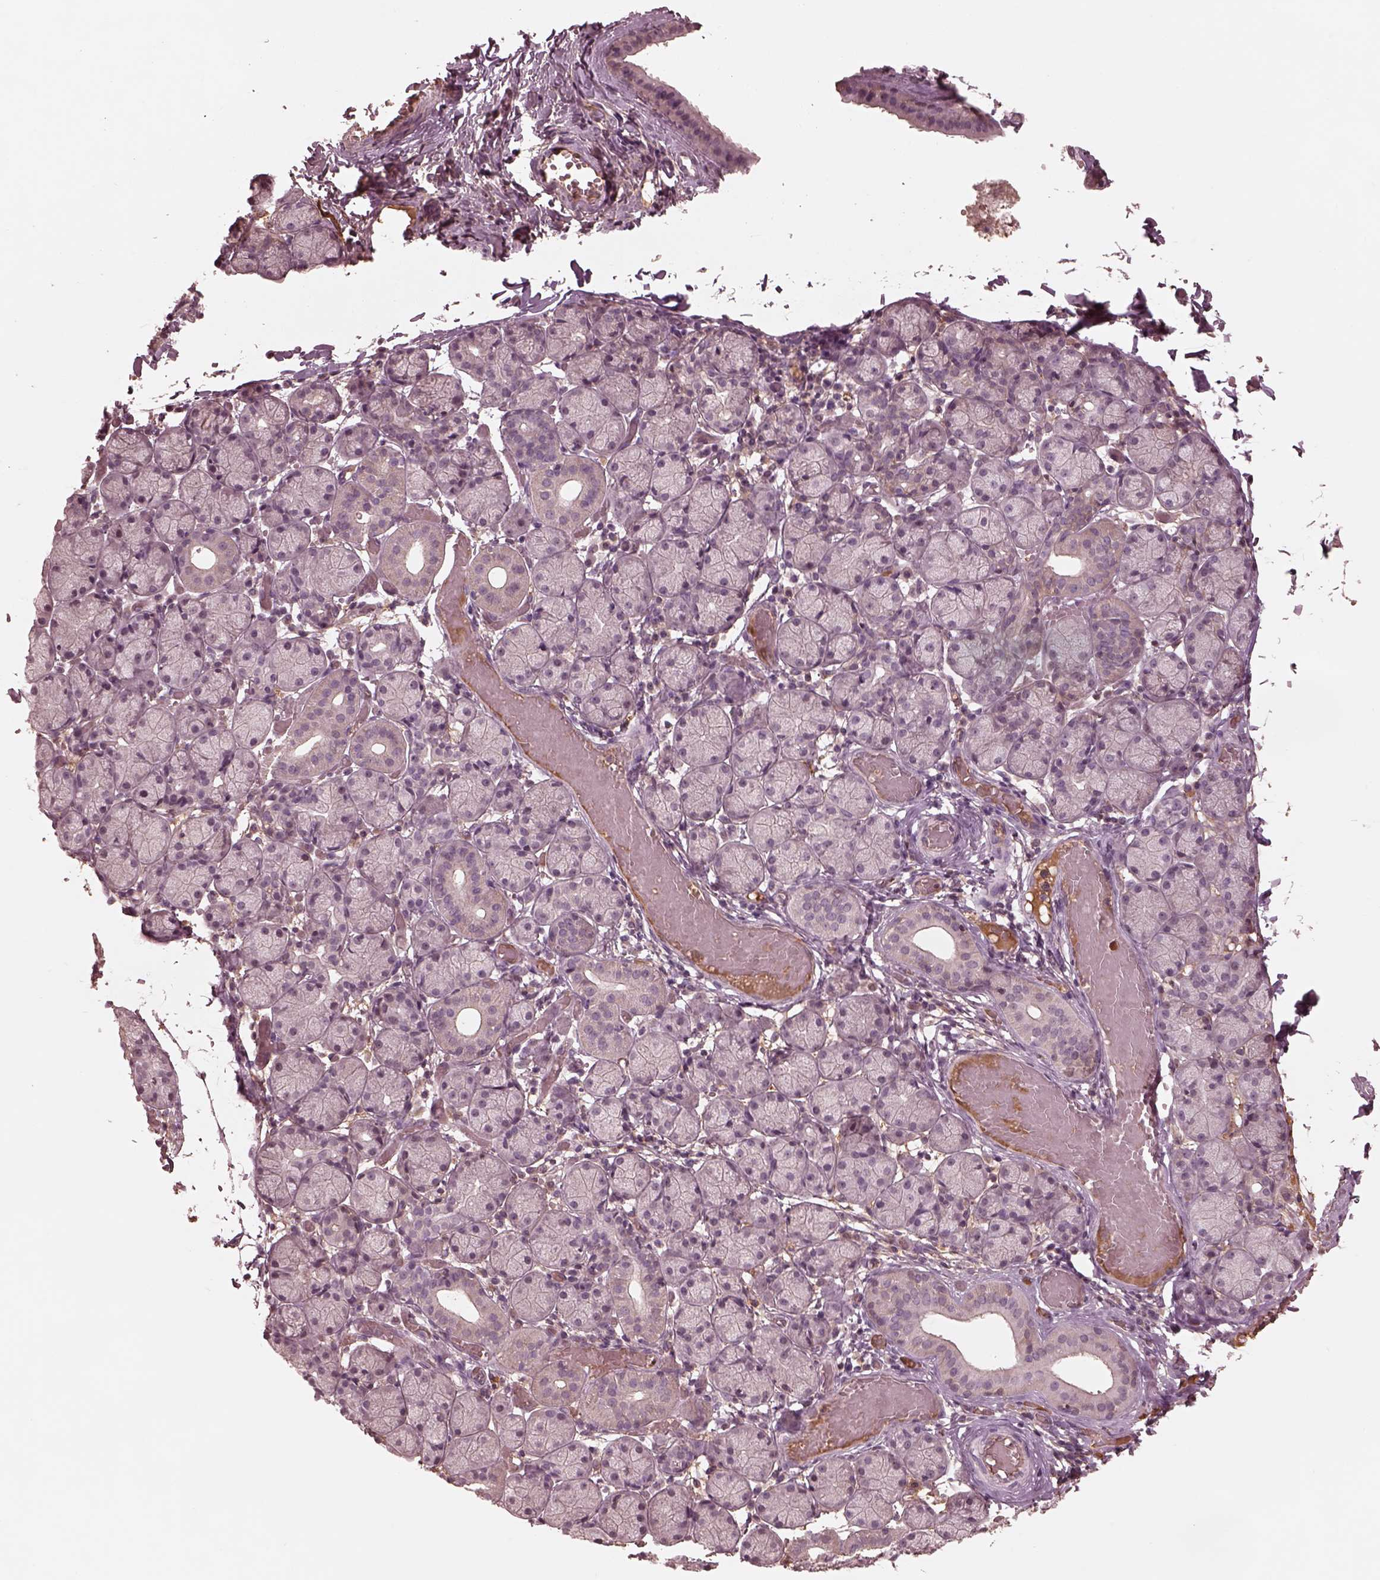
{"staining": {"intensity": "negative", "quantity": "none", "location": "none"}, "tissue": "salivary gland", "cell_type": "Glandular cells", "image_type": "normal", "snomed": [{"axis": "morphology", "description": "Normal tissue, NOS"}, {"axis": "topography", "description": "Salivary gland"}], "caption": "IHC image of benign salivary gland: human salivary gland stained with DAB reveals no significant protein expression in glandular cells.", "gene": "TF", "patient": {"sex": "female", "age": 24}}